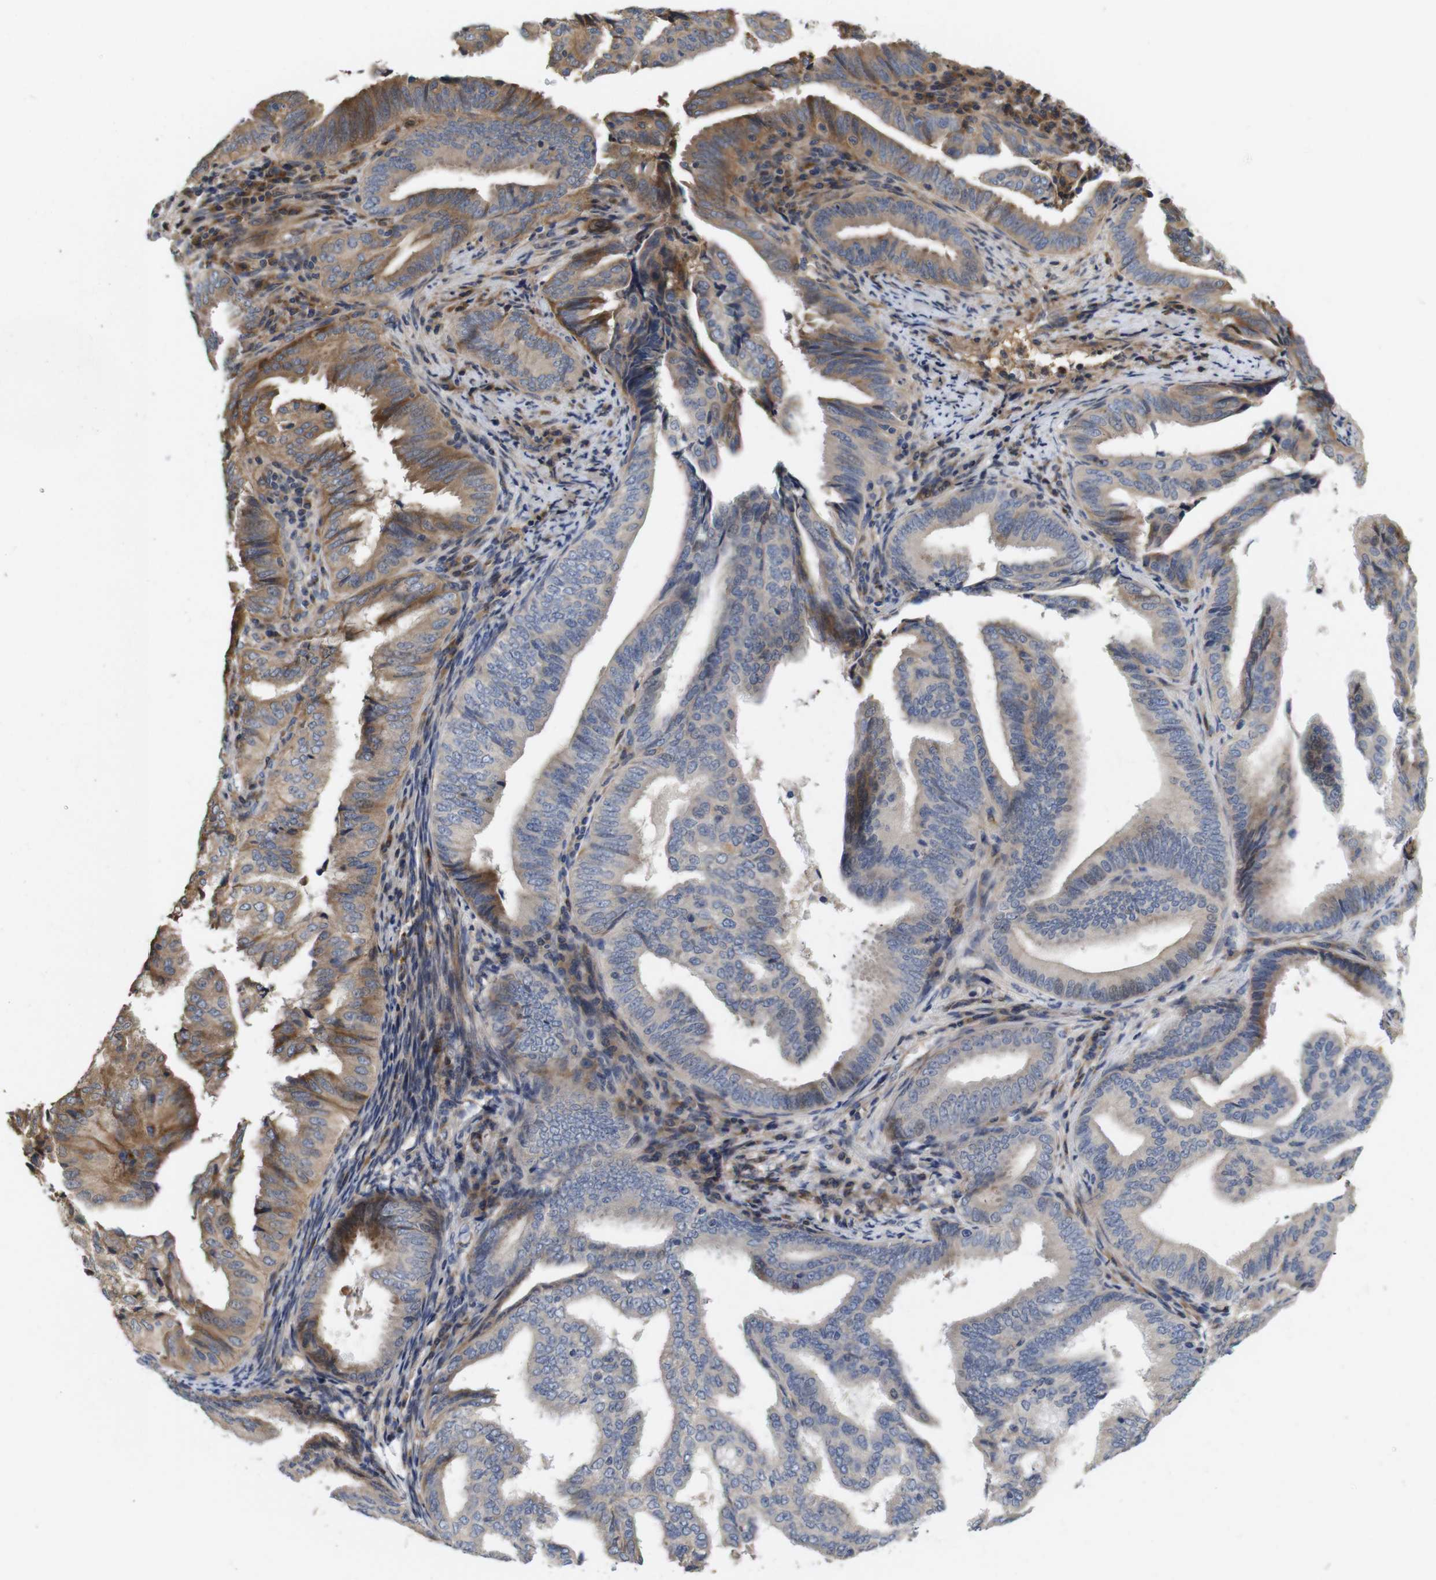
{"staining": {"intensity": "moderate", "quantity": "25%-75%", "location": "cytoplasmic/membranous"}, "tissue": "endometrial cancer", "cell_type": "Tumor cells", "image_type": "cancer", "snomed": [{"axis": "morphology", "description": "Adenocarcinoma, NOS"}, {"axis": "topography", "description": "Endometrium"}], "caption": "A brown stain labels moderate cytoplasmic/membranous expression of a protein in endometrial cancer (adenocarcinoma) tumor cells.", "gene": "SPRY3", "patient": {"sex": "female", "age": 58}}